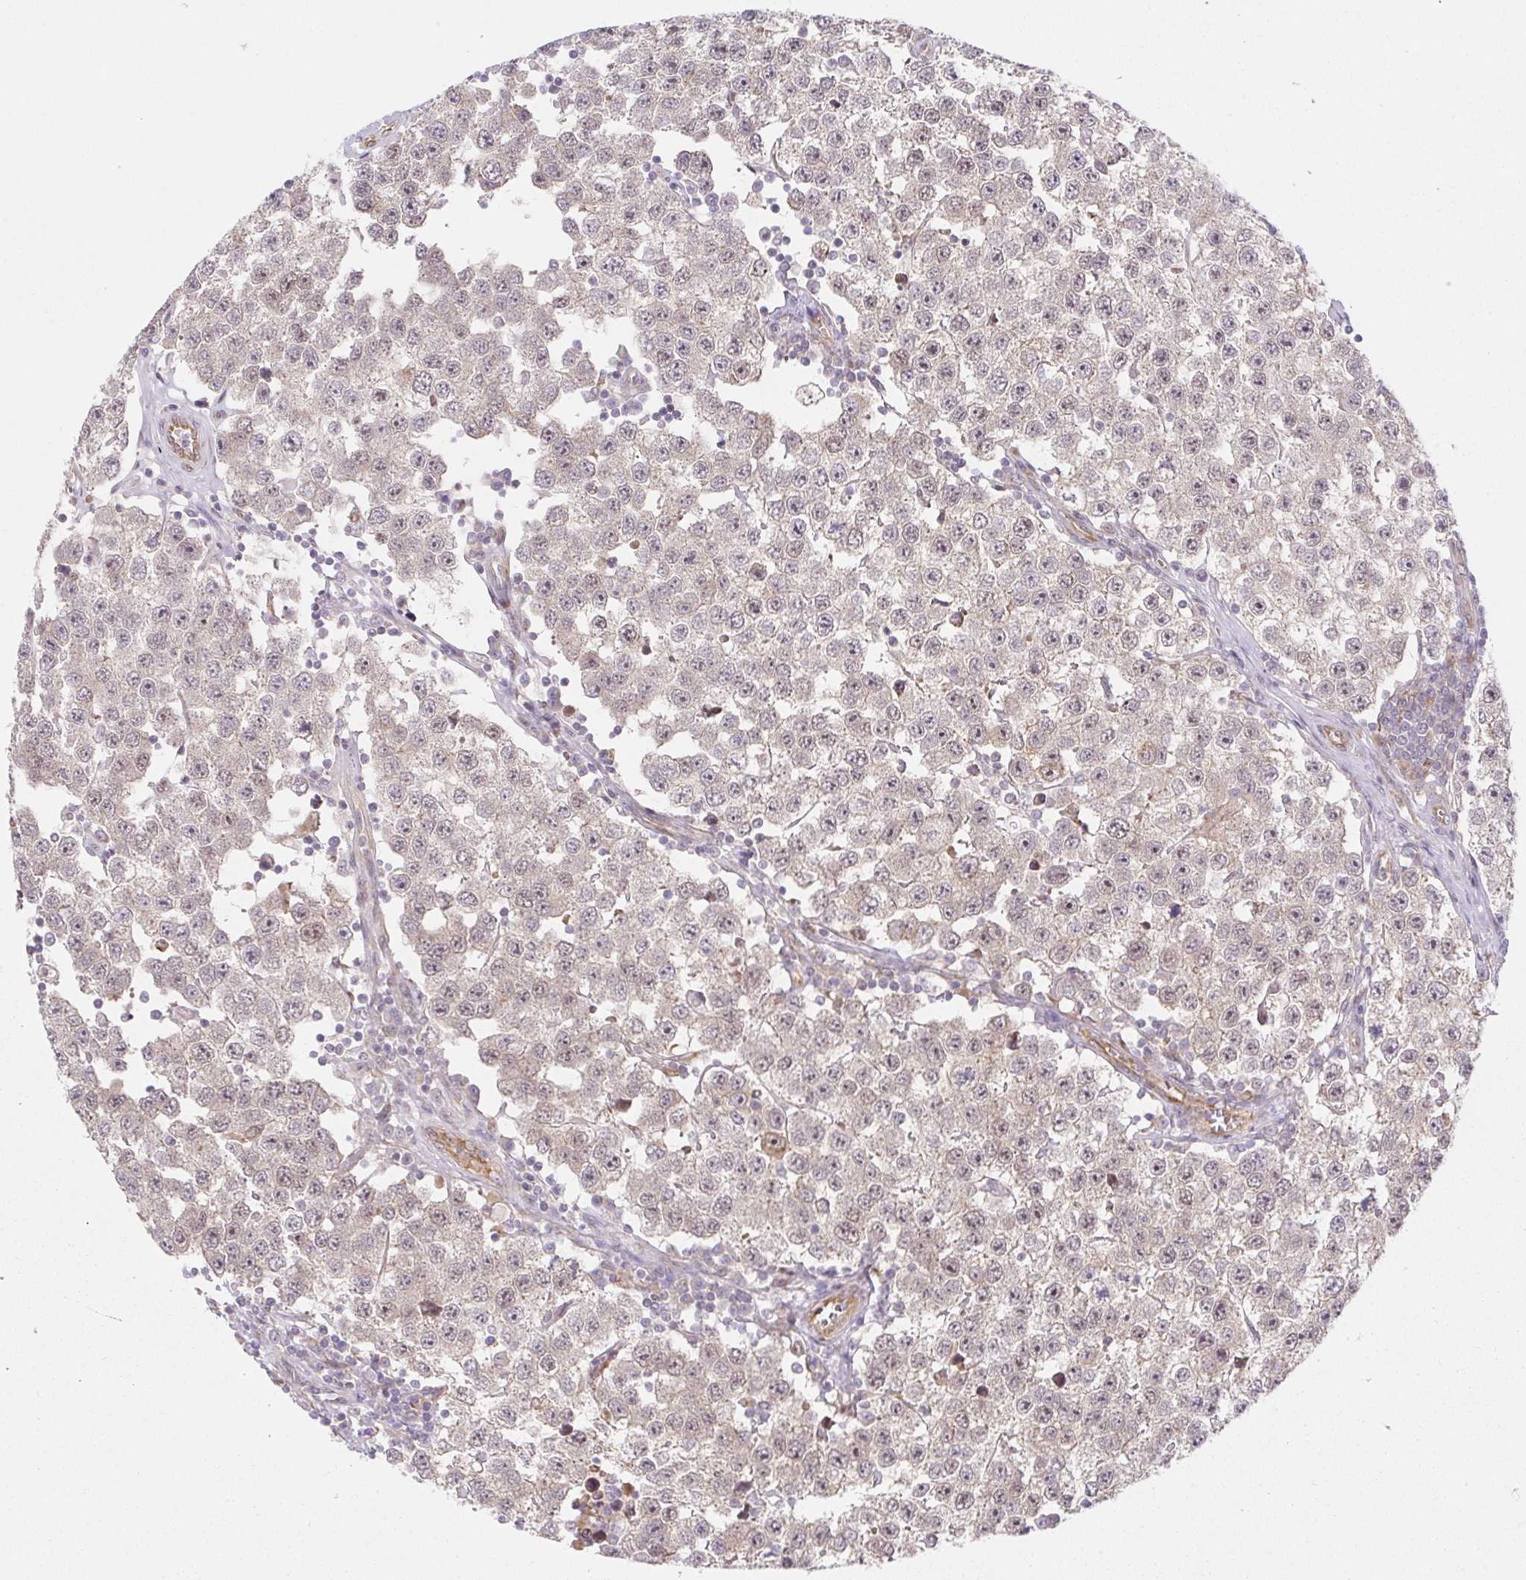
{"staining": {"intensity": "negative", "quantity": "none", "location": "none"}, "tissue": "testis cancer", "cell_type": "Tumor cells", "image_type": "cancer", "snomed": [{"axis": "morphology", "description": "Seminoma, NOS"}, {"axis": "topography", "description": "Testis"}], "caption": "The immunohistochemistry micrograph has no significant expression in tumor cells of seminoma (testis) tissue. (Brightfield microscopy of DAB immunohistochemistry at high magnification).", "gene": "LYPD5", "patient": {"sex": "male", "age": 34}}